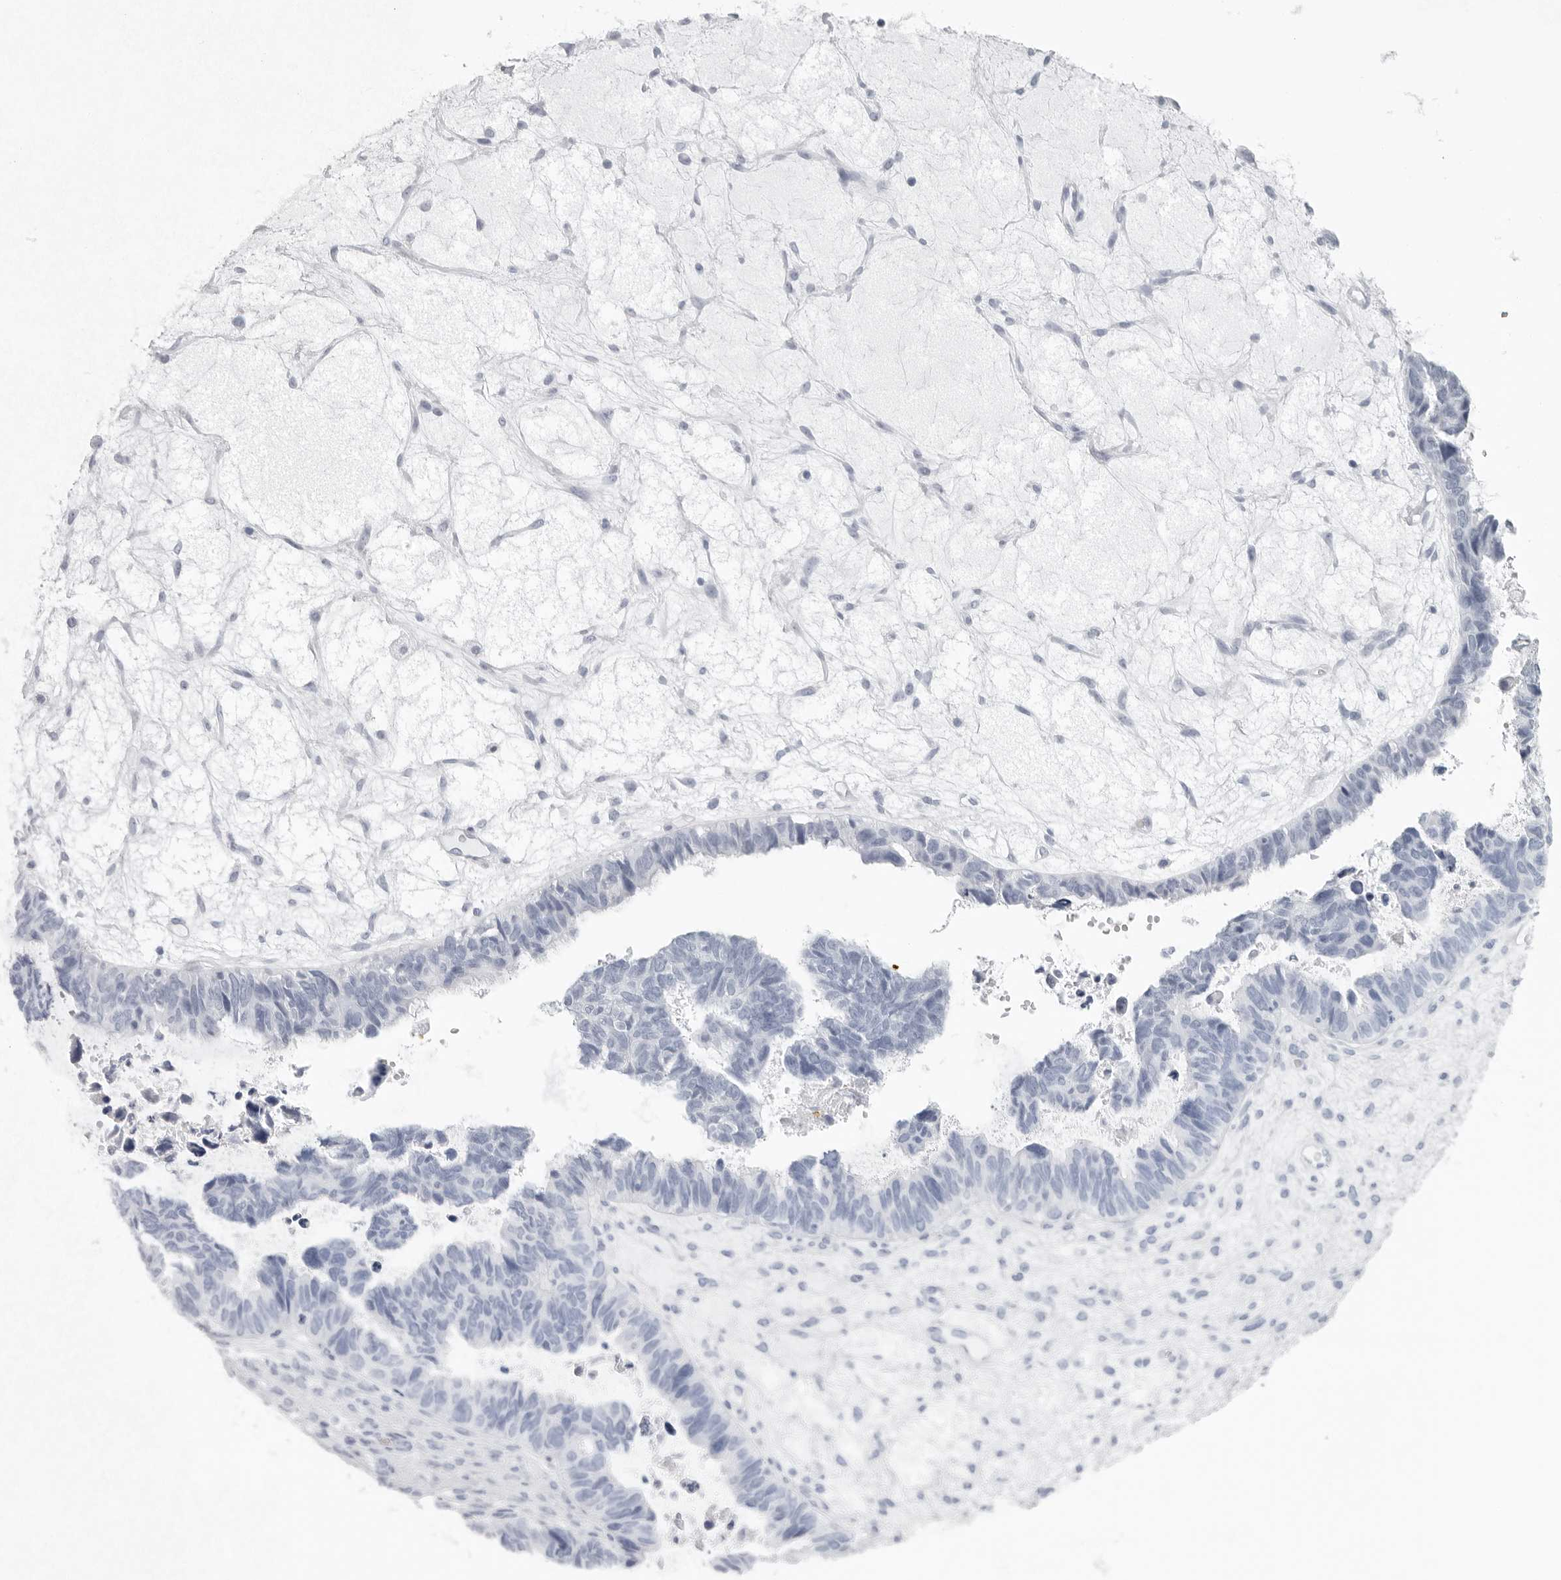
{"staining": {"intensity": "negative", "quantity": "none", "location": "none"}, "tissue": "ovarian cancer", "cell_type": "Tumor cells", "image_type": "cancer", "snomed": [{"axis": "morphology", "description": "Cystadenocarcinoma, serous, NOS"}, {"axis": "topography", "description": "Ovary"}], "caption": "This is a micrograph of immunohistochemistry (IHC) staining of ovarian serous cystadenocarcinoma, which shows no expression in tumor cells.", "gene": "EPB41", "patient": {"sex": "female", "age": 79}}